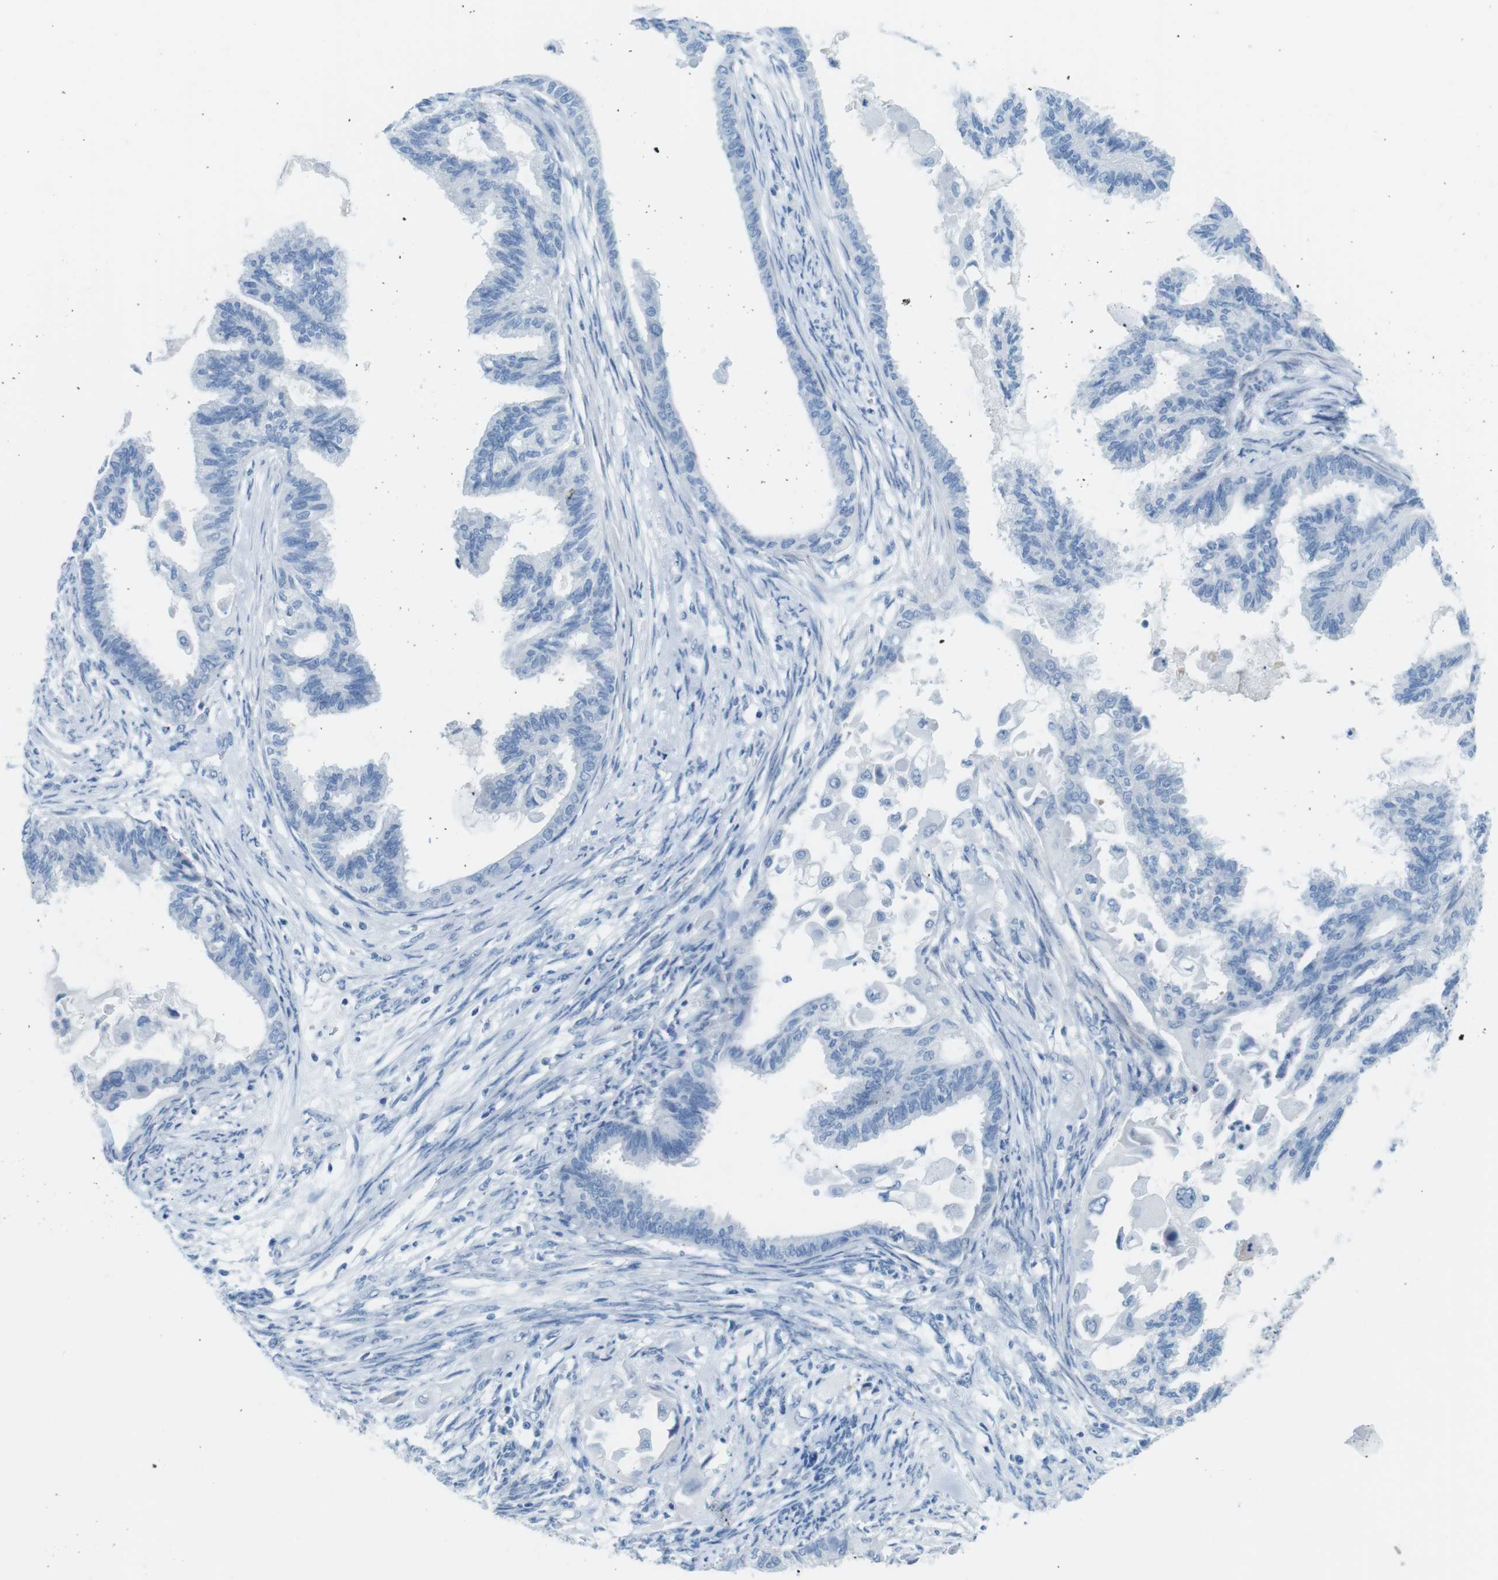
{"staining": {"intensity": "negative", "quantity": "none", "location": "none"}, "tissue": "cervical cancer", "cell_type": "Tumor cells", "image_type": "cancer", "snomed": [{"axis": "morphology", "description": "Normal tissue, NOS"}, {"axis": "morphology", "description": "Adenocarcinoma, NOS"}, {"axis": "topography", "description": "Cervix"}, {"axis": "topography", "description": "Endometrium"}], "caption": "Tumor cells are negative for brown protein staining in adenocarcinoma (cervical). (Stains: DAB (3,3'-diaminobenzidine) IHC with hematoxylin counter stain, Microscopy: brightfield microscopy at high magnification).", "gene": "GAP43", "patient": {"sex": "female", "age": 86}}